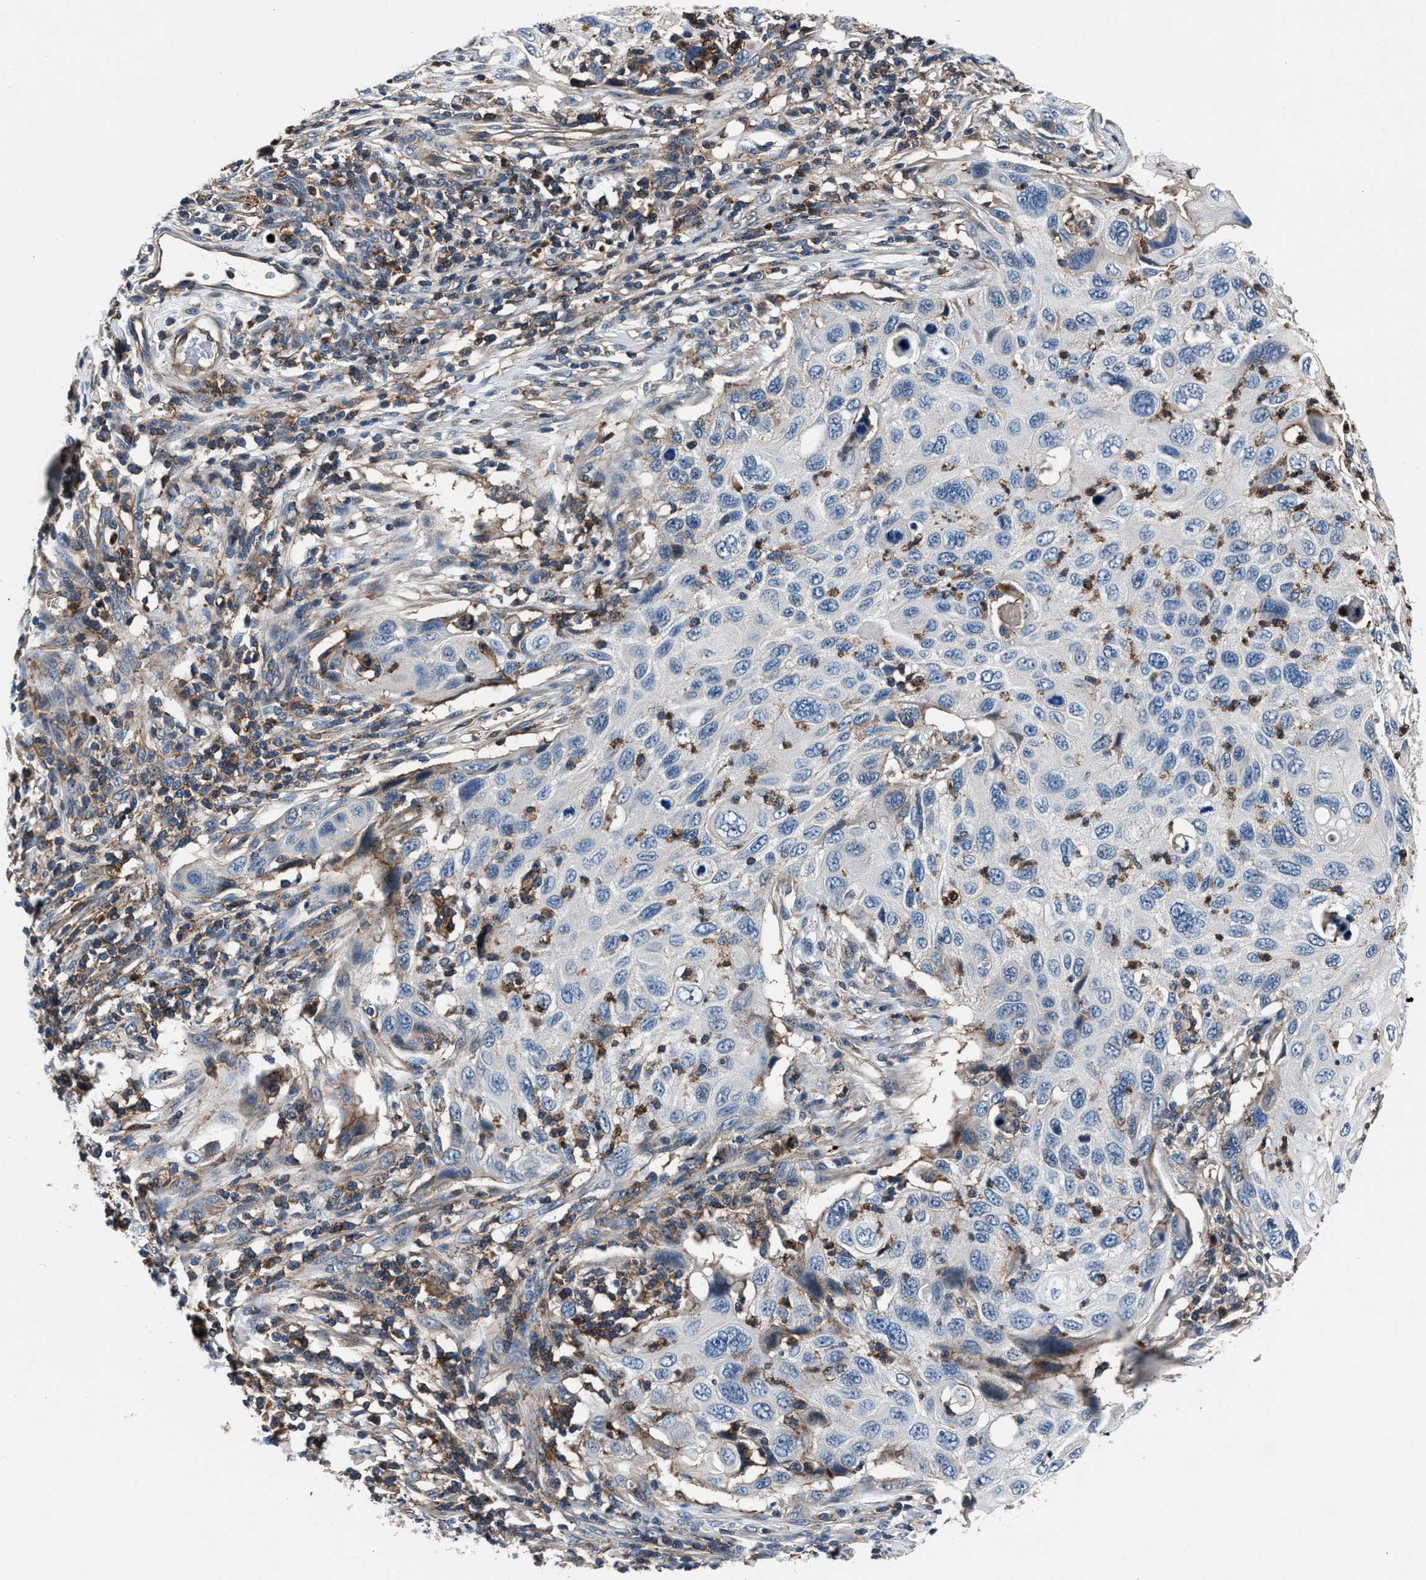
{"staining": {"intensity": "negative", "quantity": "none", "location": "none"}, "tissue": "cervical cancer", "cell_type": "Tumor cells", "image_type": "cancer", "snomed": [{"axis": "morphology", "description": "Squamous cell carcinoma, NOS"}, {"axis": "topography", "description": "Cervix"}], "caption": "Cervical squamous cell carcinoma was stained to show a protein in brown. There is no significant staining in tumor cells.", "gene": "MFSD11", "patient": {"sex": "female", "age": 70}}